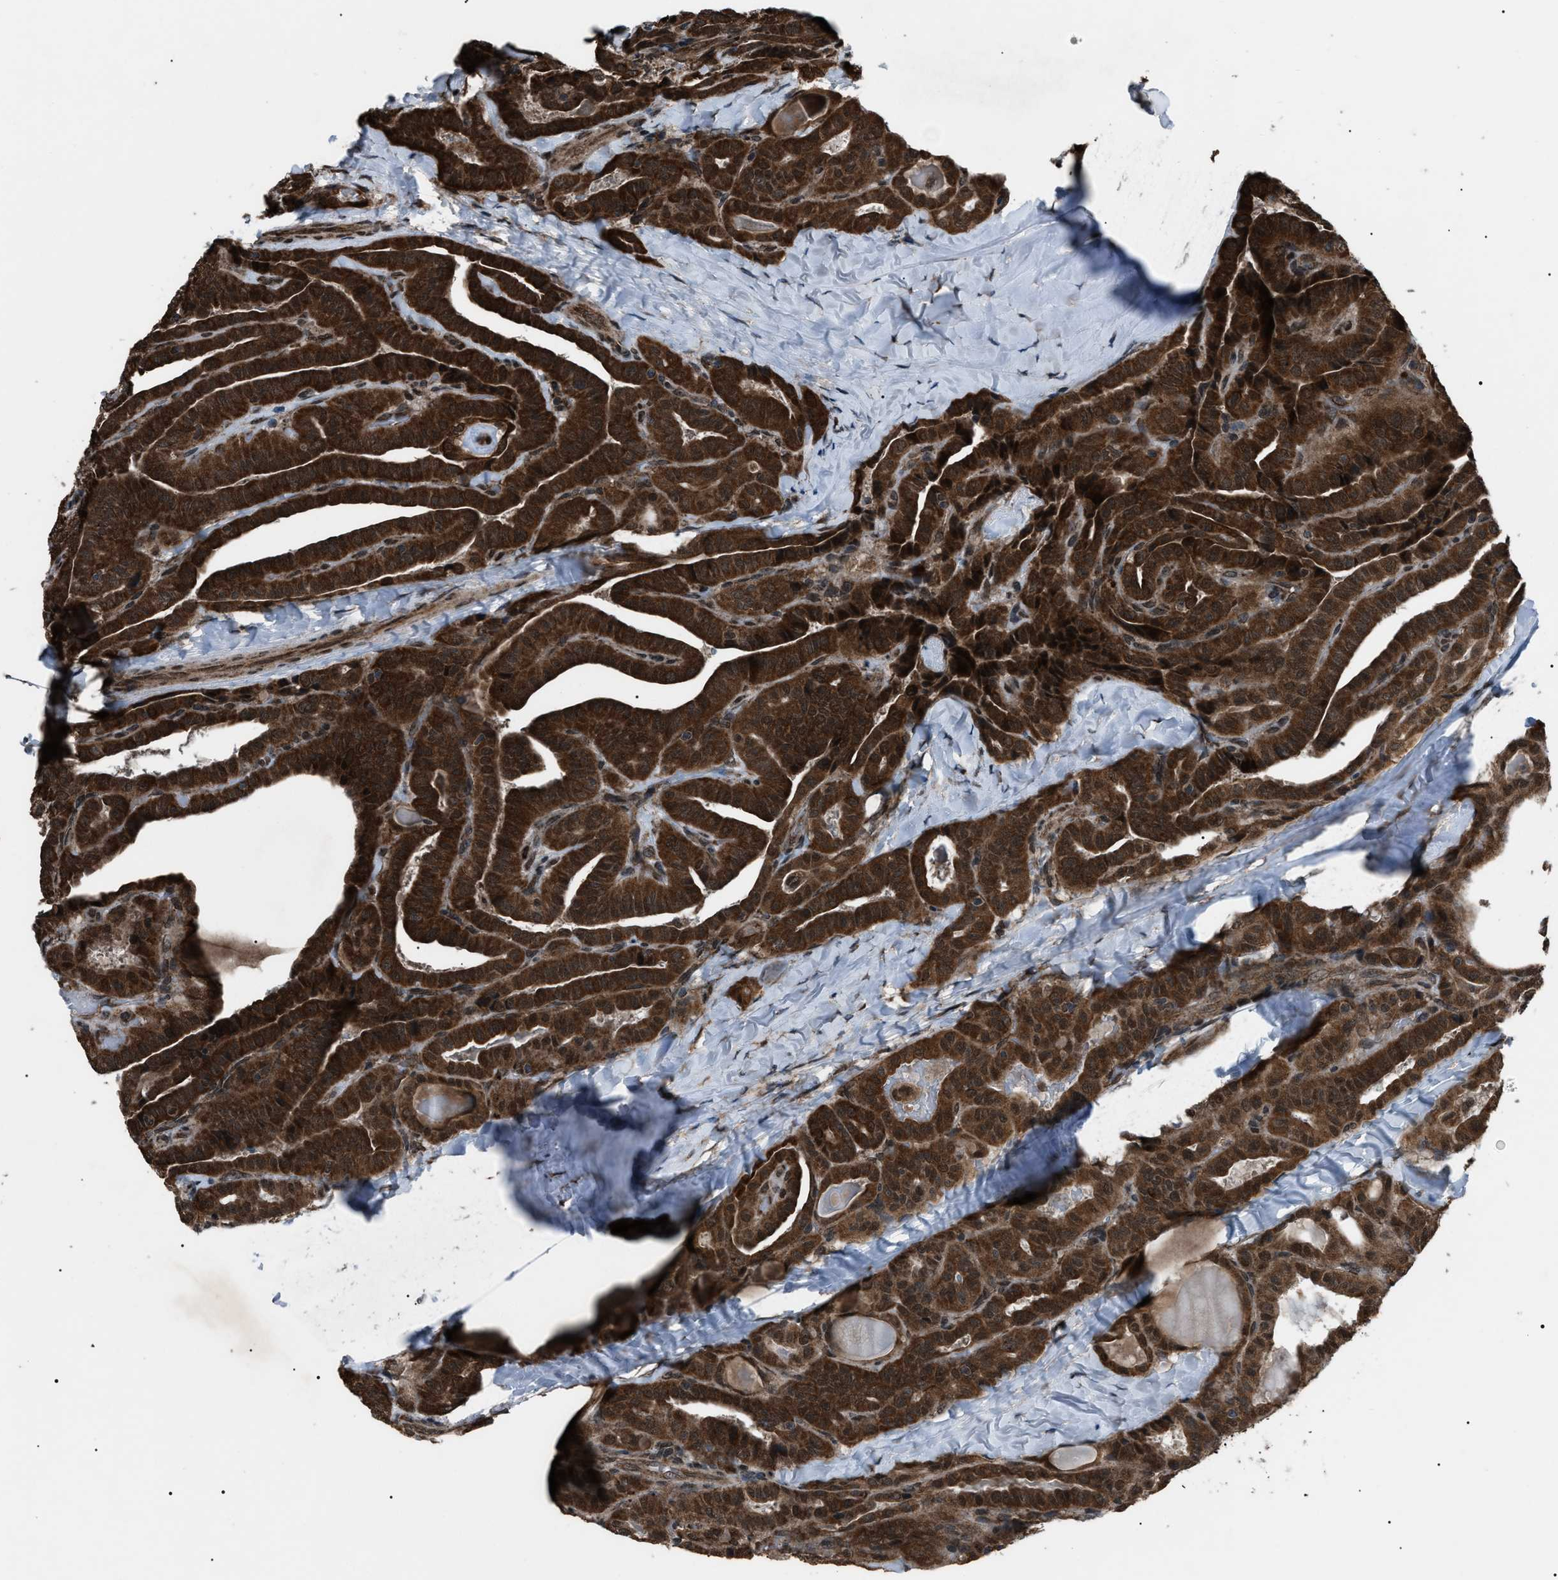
{"staining": {"intensity": "strong", "quantity": ">75%", "location": "cytoplasmic/membranous"}, "tissue": "thyroid cancer", "cell_type": "Tumor cells", "image_type": "cancer", "snomed": [{"axis": "morphology", "description": "Papillary adenocarcinoma, NOS"}, {"axis": "topography", "description": "Thyroid gland"}], "caption": "Immunohistochemistry (IHC) image of human thyroid cancer (papillary adenocarcinoma) stained for a protein (brown), which reveals high levels of strong cytoplasmic/membranous expression in approximately >75% of tumor cells.", "gene": "ZFAND2A", "patient": {"sex": "male", "age": 77}}